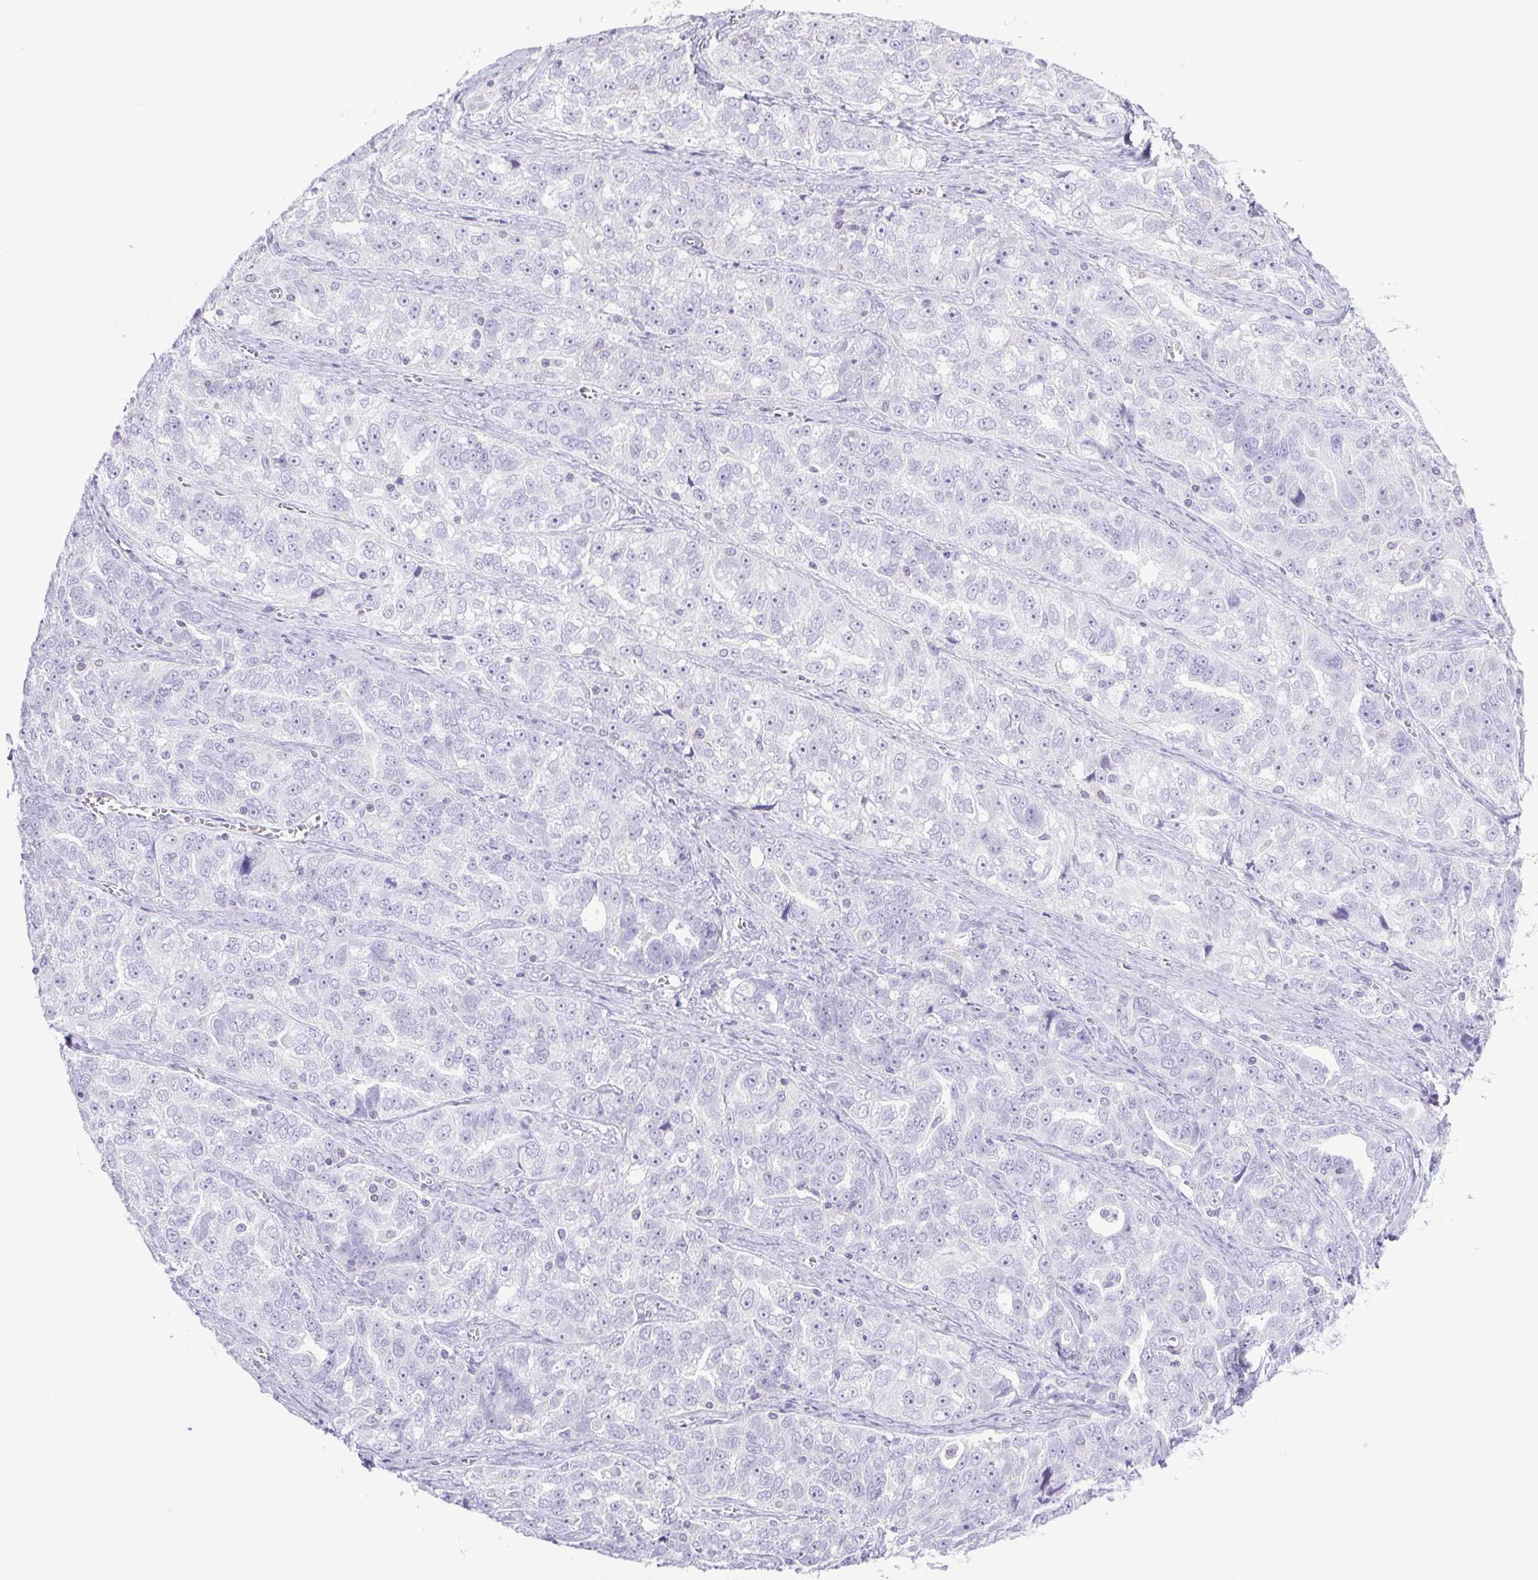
{"staining": {"intensity": "negative", "quantity": "none", "location": "none"}, "tissue": "ovarian cancer", "cell_type": "Tumor cells", "image_type": "cancer", "snomed": [{"axis": "morphology", "description": "Cystadenocarcinoma, serous, NOS"}, {"axis": "topography", "description": "Ovary"}], "caption": "Immunohistochemistry histopathology image of neoplastic tissue: human serous cystadenocarcinoma (ovarian) stained with DAB demonstrates no significant protein expression in tumor cells.", "gene": "SYNPR", "patient": {"sex": "female", "age": 51}}